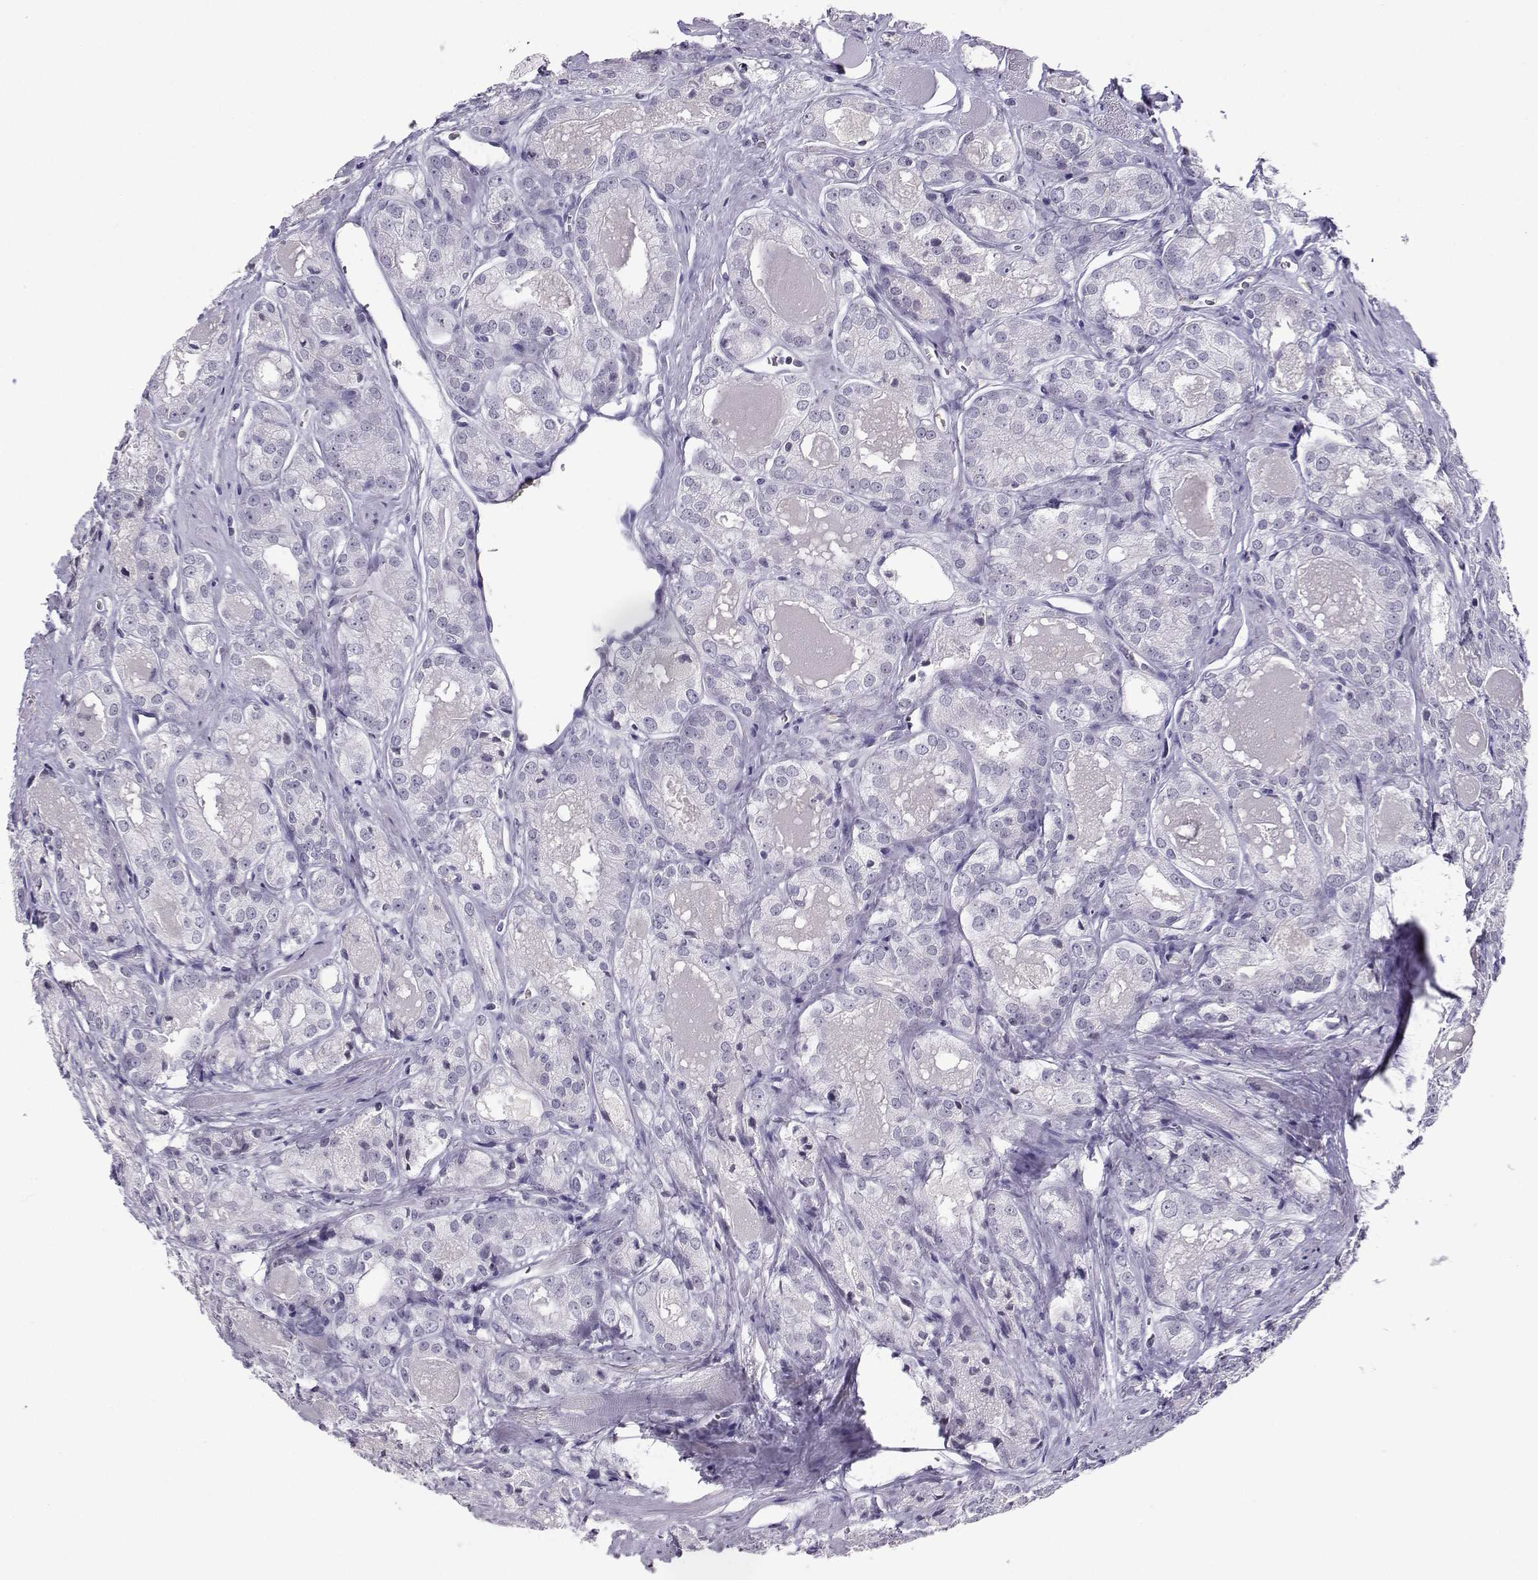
{"staining": {"intensity": "negative", "quantity": "none", "location": "none"}, "tissue": "prostate cancer", "cell_type": "Tumor cells", "image_type": "cancer", "snomed": [{"axis": "morphology", "description": "Adenocarcinoma, NOS"}, {"axis": "morphology", "description": "Adenocarcinoma, High grade"}, {"axis": "topography", "description": "Prostate"}], "caption": "Immunohistochemical staining of human prostate cancer reveals no significant expression in tumor cells. The staining is performed using DAB brown chromogen with nuclei counter-stained in using hematoxylin.", "gene": "LHX1", "patient": {"sex": "male", "age": 70}}